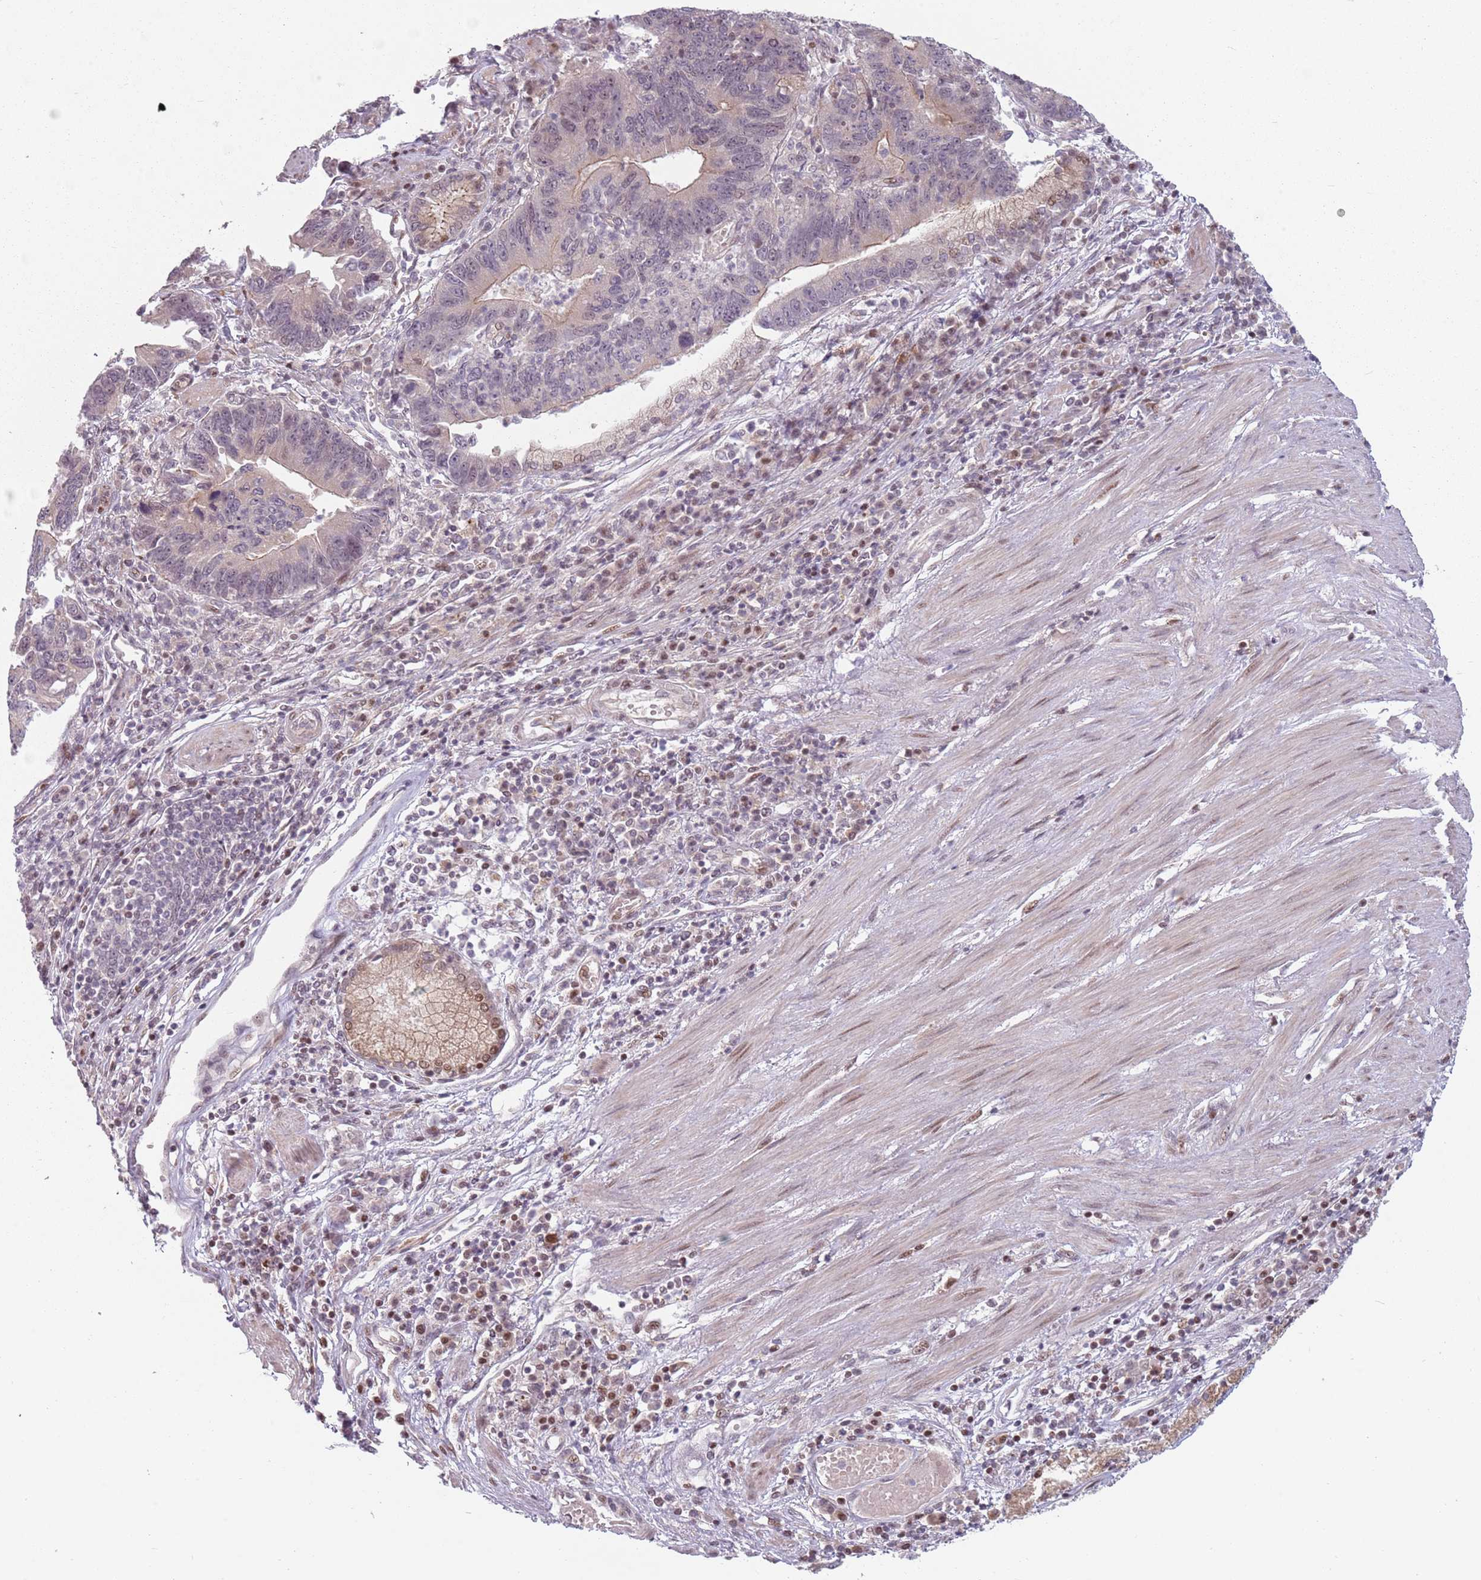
{"staining": {"intensity": "weak", "quantity": "<25%", "location": "cytoplasmic/membranous"}, "tissue": "stomach cancer", "cell_type": "Tumor cells", "image_type": "cancer", "snomed": [{"axis": "morphology", "description": "Adenocarcinoma, NOS"}, {"axis": "topography", "description": "Stomach"}], "caption": "The histopathology image shows no staining of tumor cells in stomach cancer.", "gene": "ADGRG1", "patient": {"sex": "male", "age": 59}}